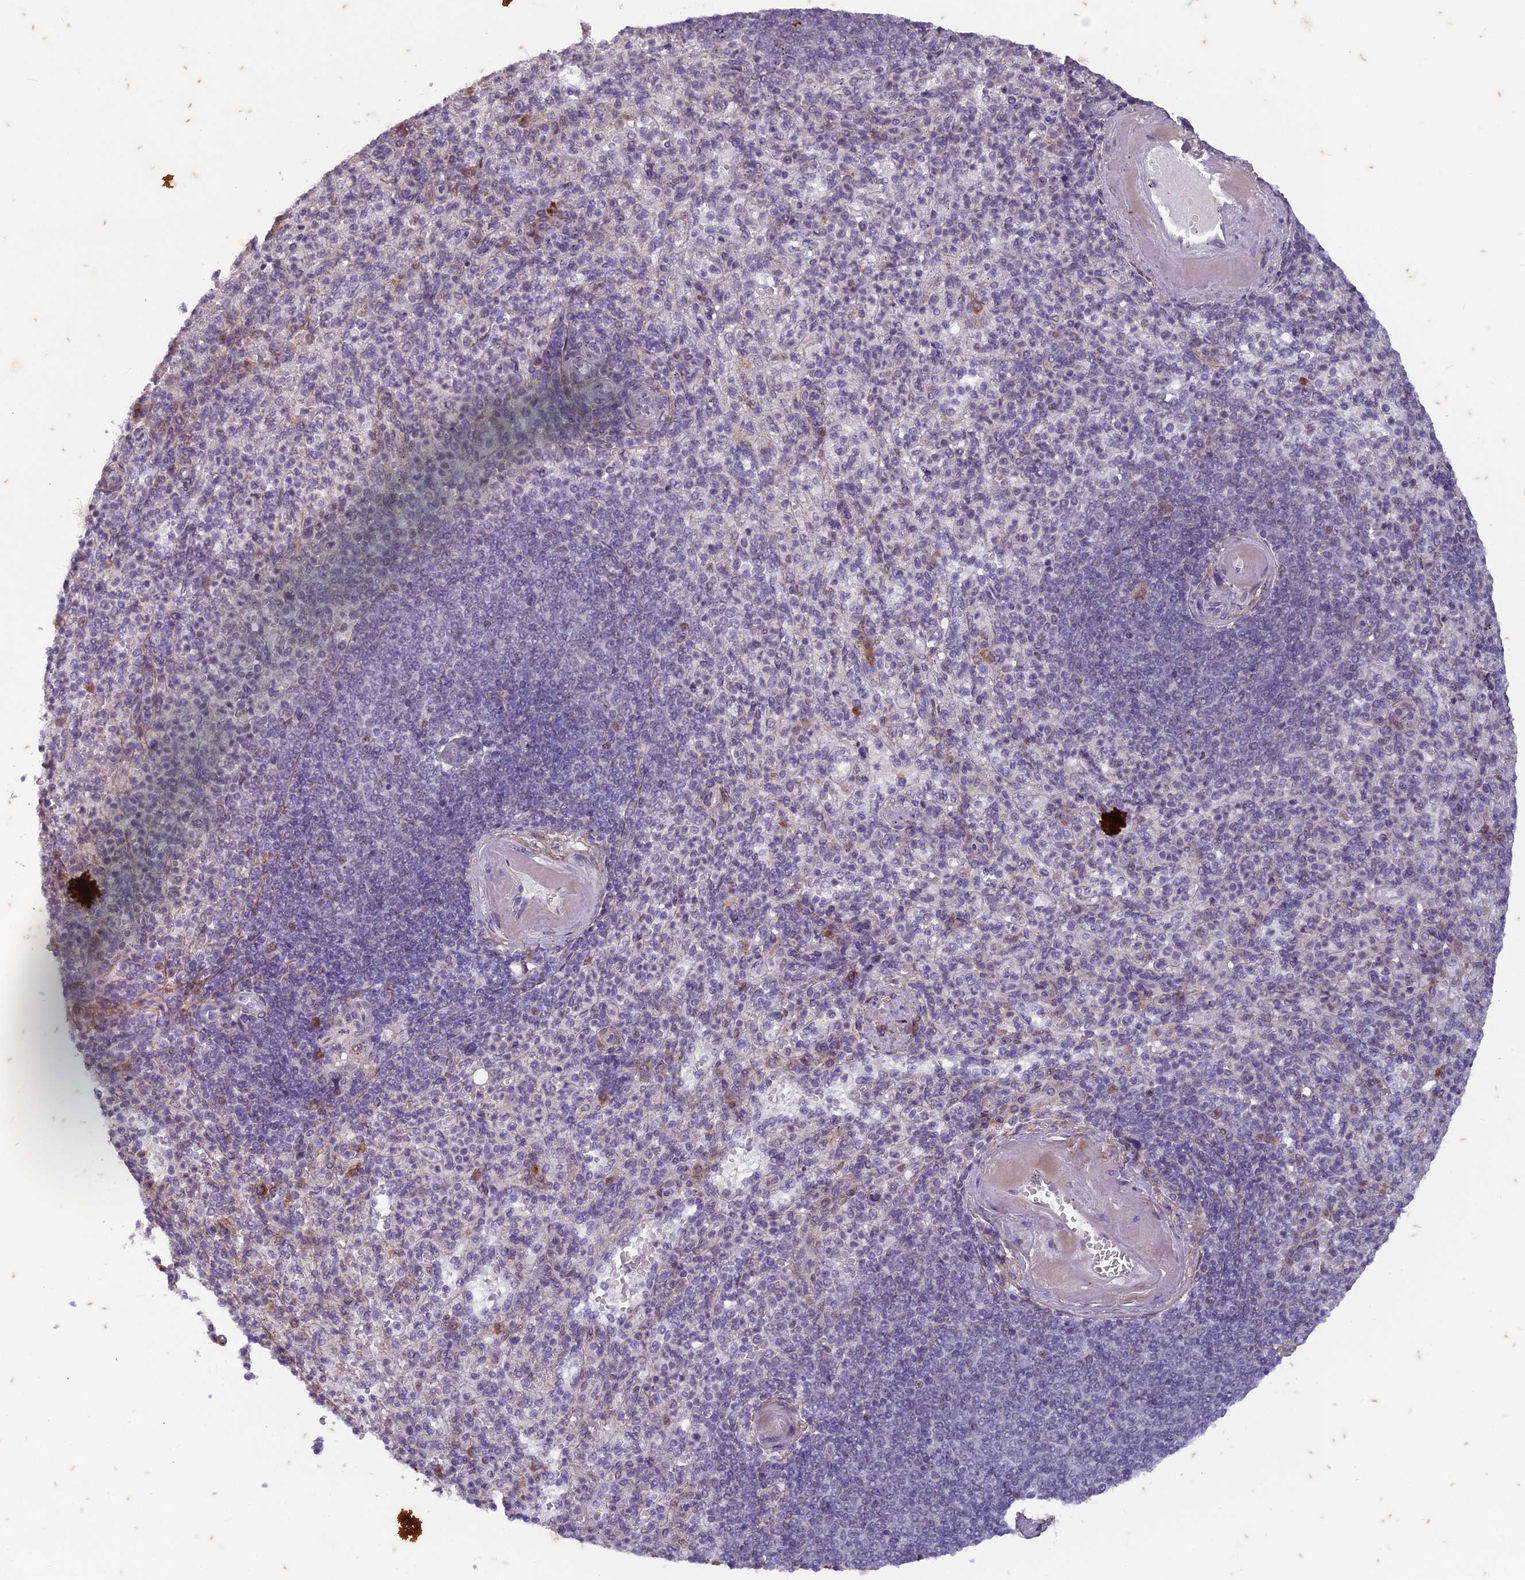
{"staining": {"intensity": "negative", "quantity": "none", "location": "none"}, "tissue": "spleen", "cell_type": "Cells in red pulp", "image_type": "normal", "snomed": [{"axis": "morphology", "description": "Normal tissue, NOS"}, {"axis": "topography", "description": "Spleen"}], "caption": "High magnification brightfield microscopy of unremarkable spleen stained with DAB (brown) and counterstained with hematoxylin (blue): cells in red pulp show no significant expression. The staining is performed using DAB (3,3'-diaminobenzidine) brown chromogen with nuclei counter-stained in using hematoxylin.", "gene": "PABPN1L", "patient": {"sex": "female", "age": 74}}